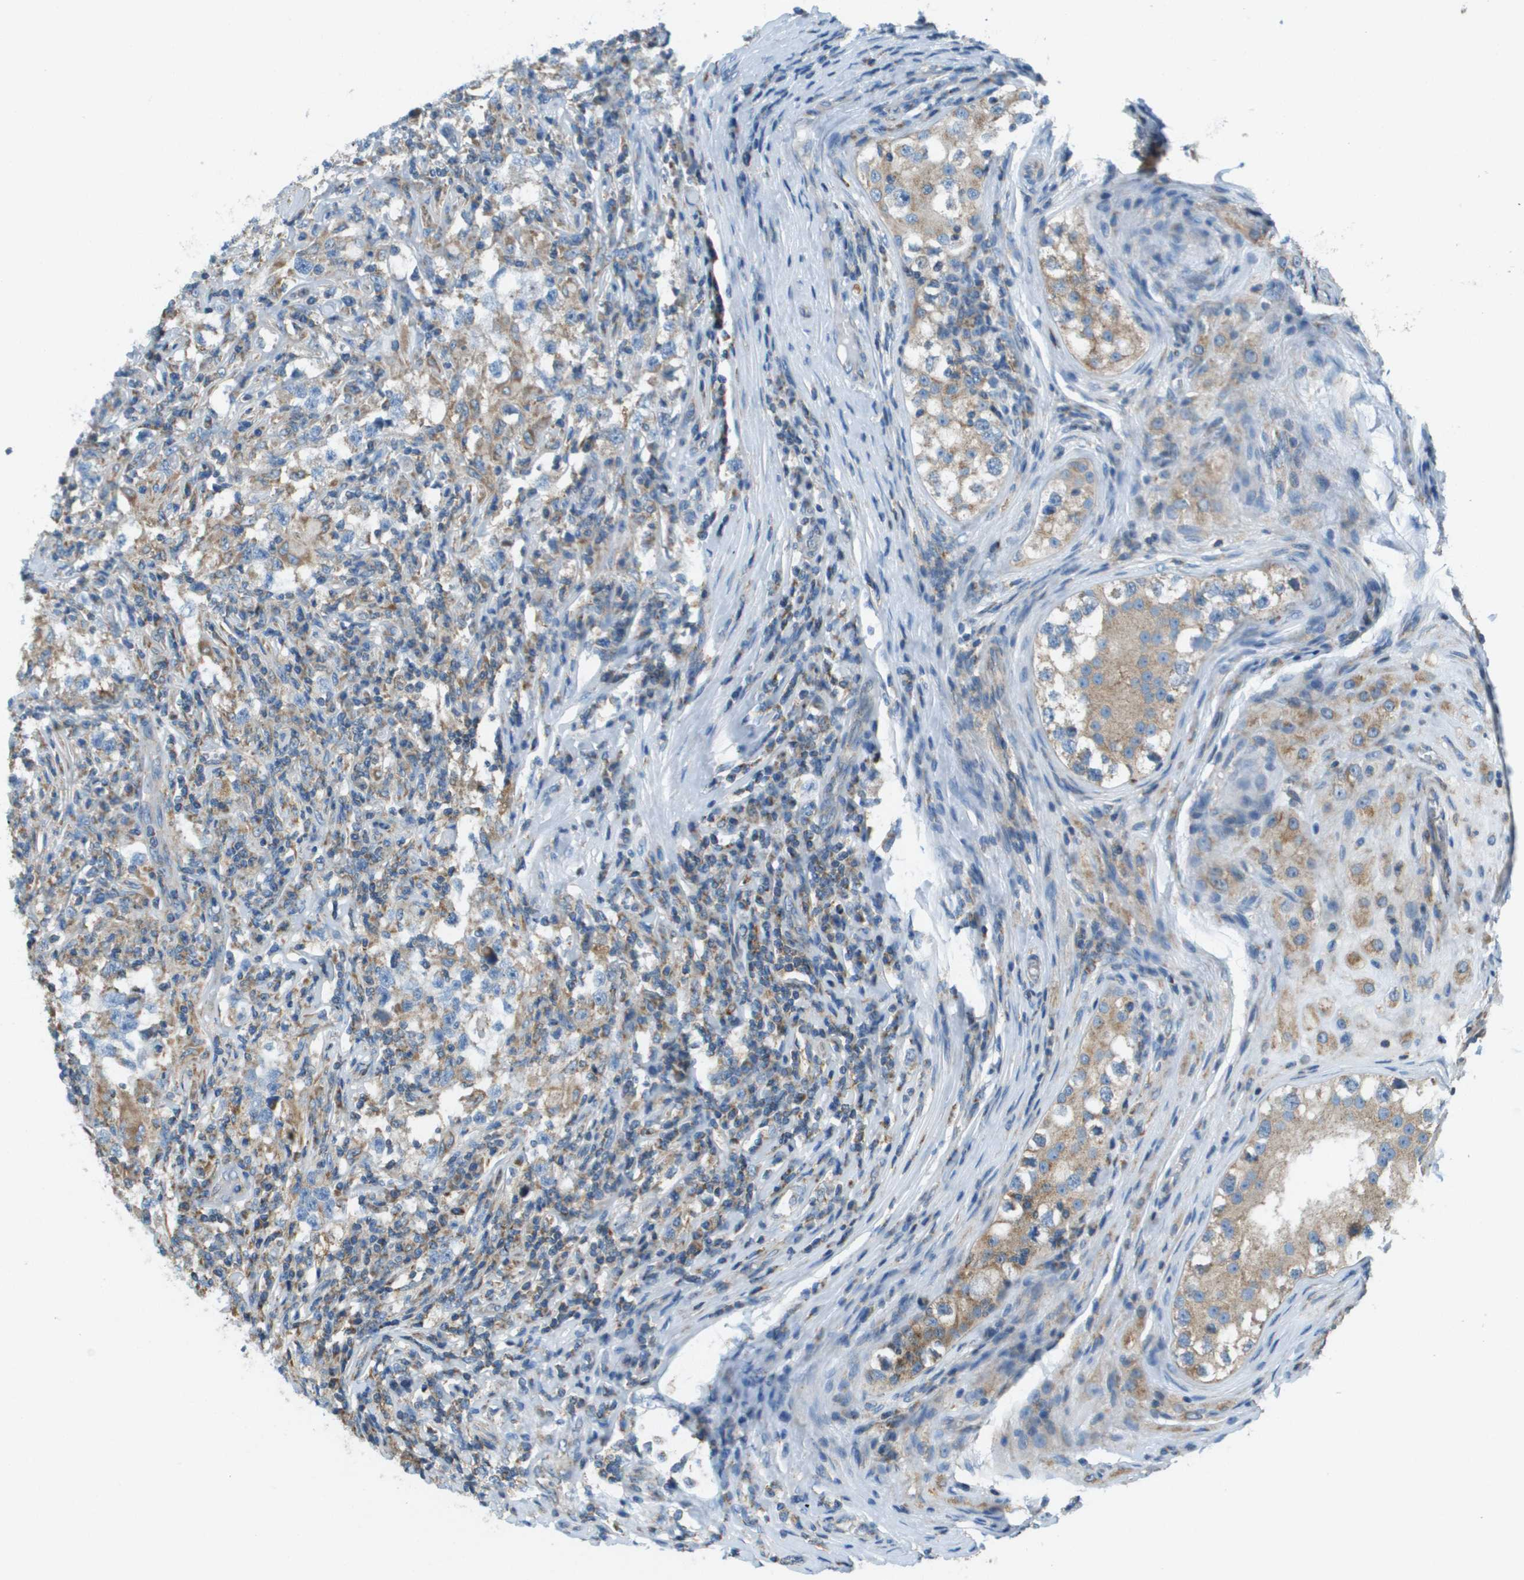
{"staining": {"intensity": "weak", "quantity": "25%-75%", "location": "cytoplasmic/membranous"}, "tissue": "testis cancer", "cell_type": "Tumor cells", "image_type": "cancer", "snomed": [{"axis": "morphology", "description": "Carcinoma, Embryonal, NOS"}, {"axis": "topography", "description": "Testis"}], "caption": "Weak cytoplasmic/membranous expression for a protein is present in approximately 25%-75% of tumor cells of embryonal carcinoma (testis) using immunohistochemistry.", "gene": "TAOK3", "patient": {"sex": "male", "age": 21}}